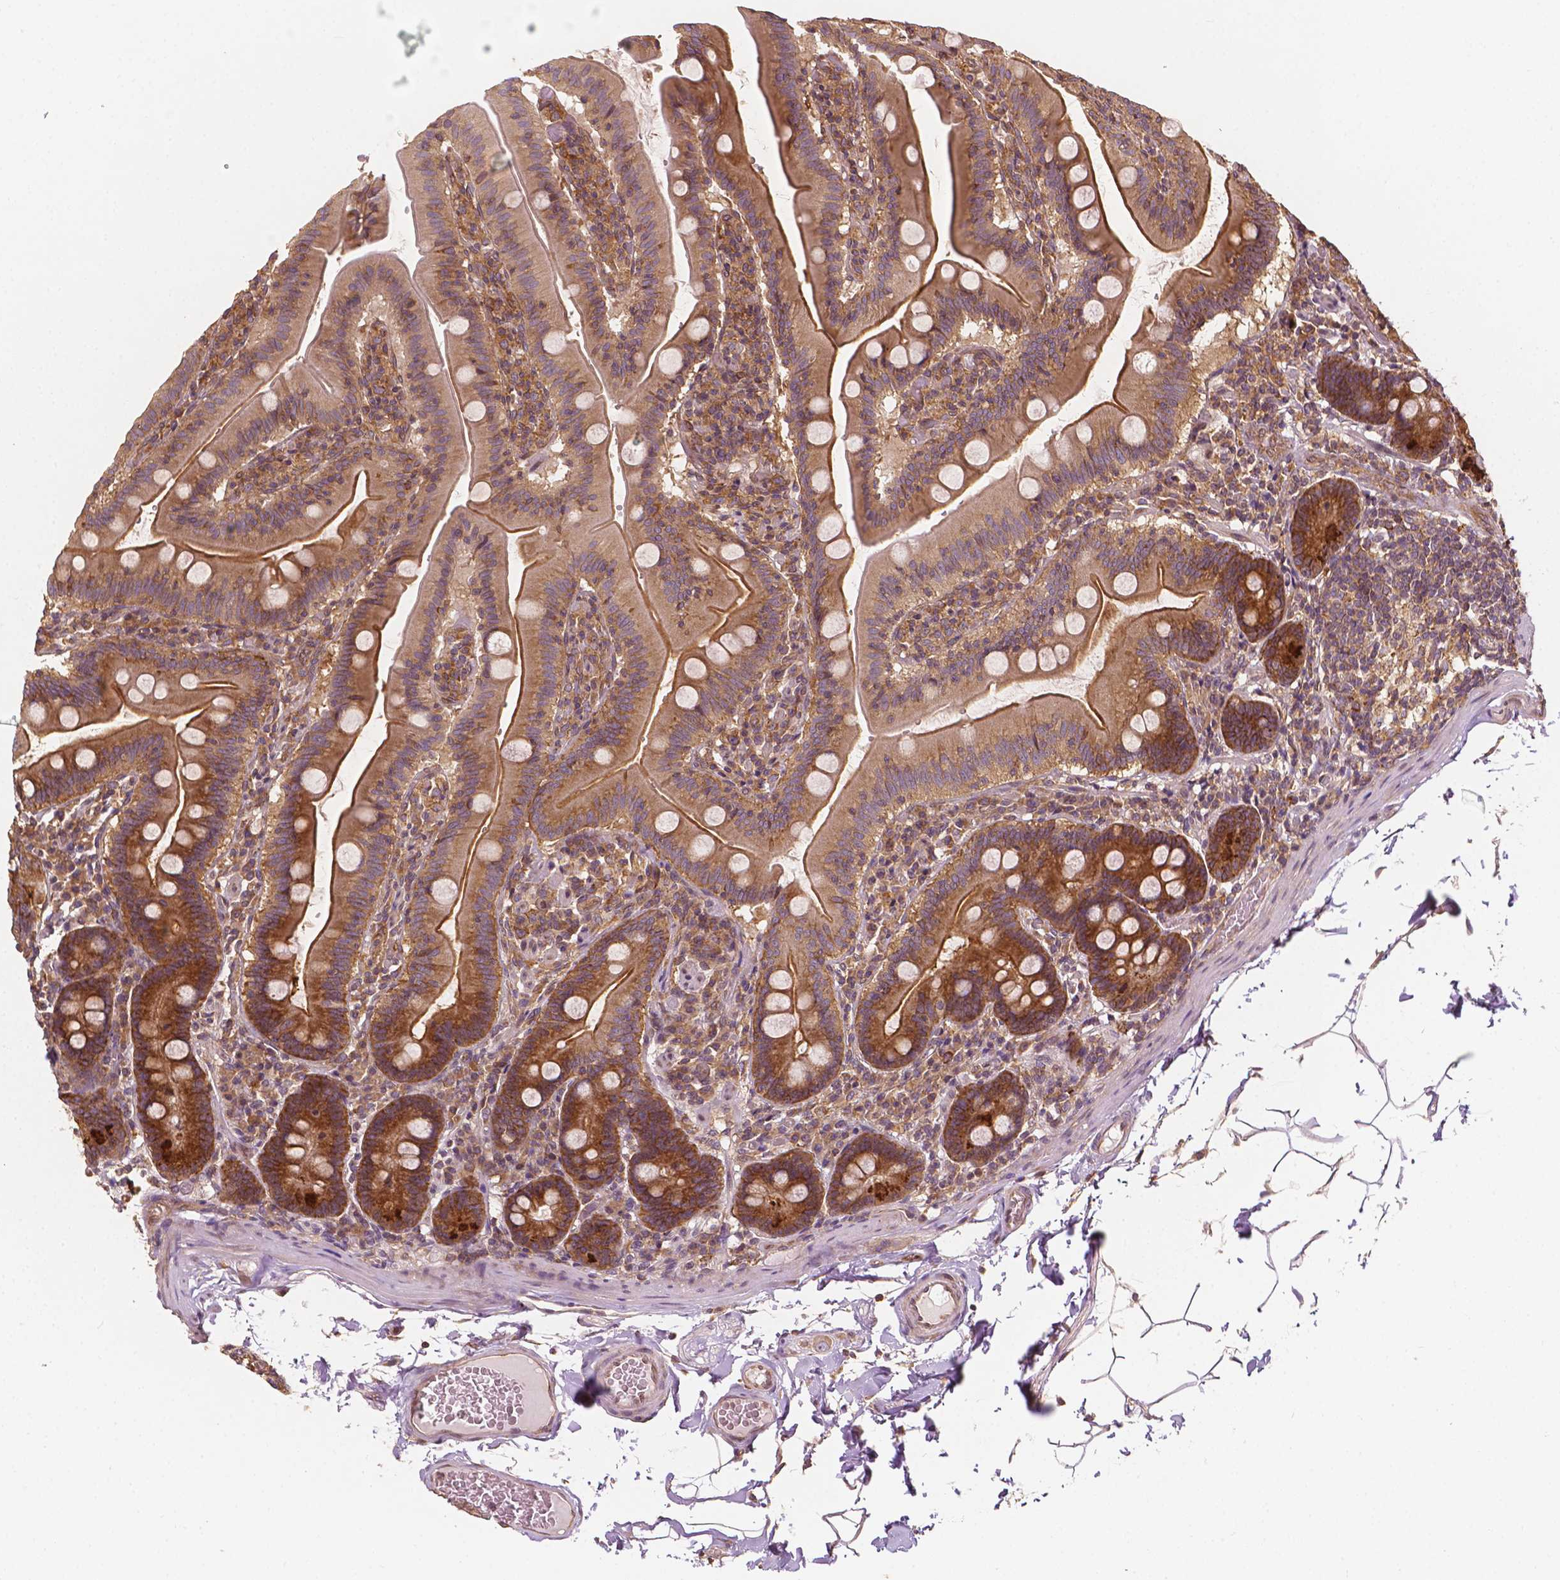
{"staining": {"intensity": "moderate", "quantity": ">75%", "location": "cytoplasmic/membranous"}, "tissue": "small intestine", "cell_type": "Glandular cells", "image_type": "normal", "snomed": [{"axis": "morphology", "description": "Normal tissue, NOS"}, {"axis": "topography", "description": "Small intestine"}], "caption": "Moderate cytoplasmic/membranous positivity for a protein is seen in about >75% of glandular cells of normal small intestine using IHC.", "gene": "G3BP1", "patient": {"sex": "male", "age": 37}}